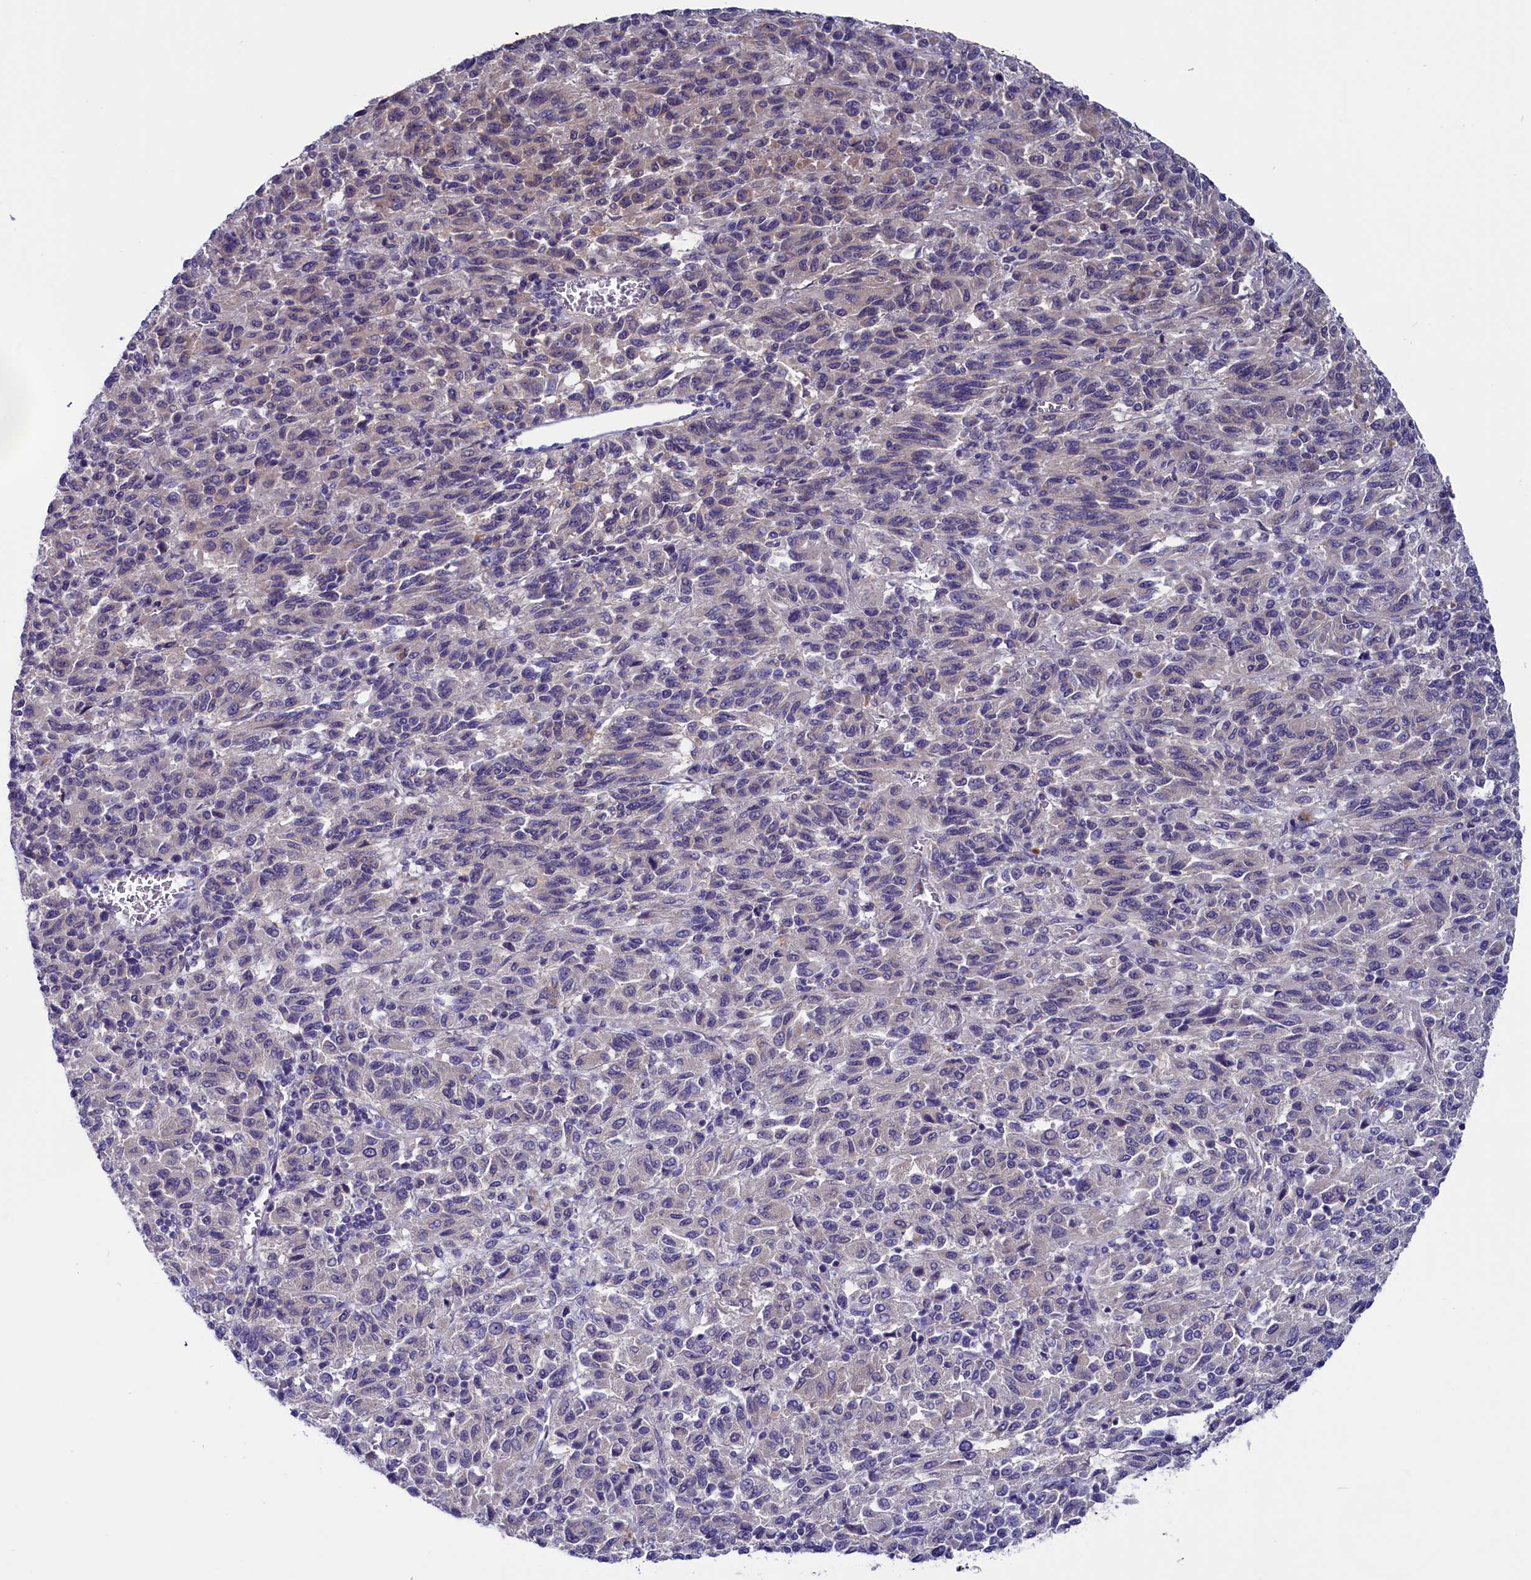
{"staining": {"intensity": "negative", "quantity": "none", "location": "none"}, "tissue": "melanoma", "cell_type": "Tumor cells", "image_type": "cancer", "snomed": [{"axis": "morphology", "description": "Malignant melanoma, Metastatic site"}, {"axis": "topography", "description": "Lung"}], "caption": "Melanoma was stained to show a protein in brown. There is no significant positivity in tumor cells.", "gene": "CIAPIN1", "patient": {"sex": "male", "age": 64}}